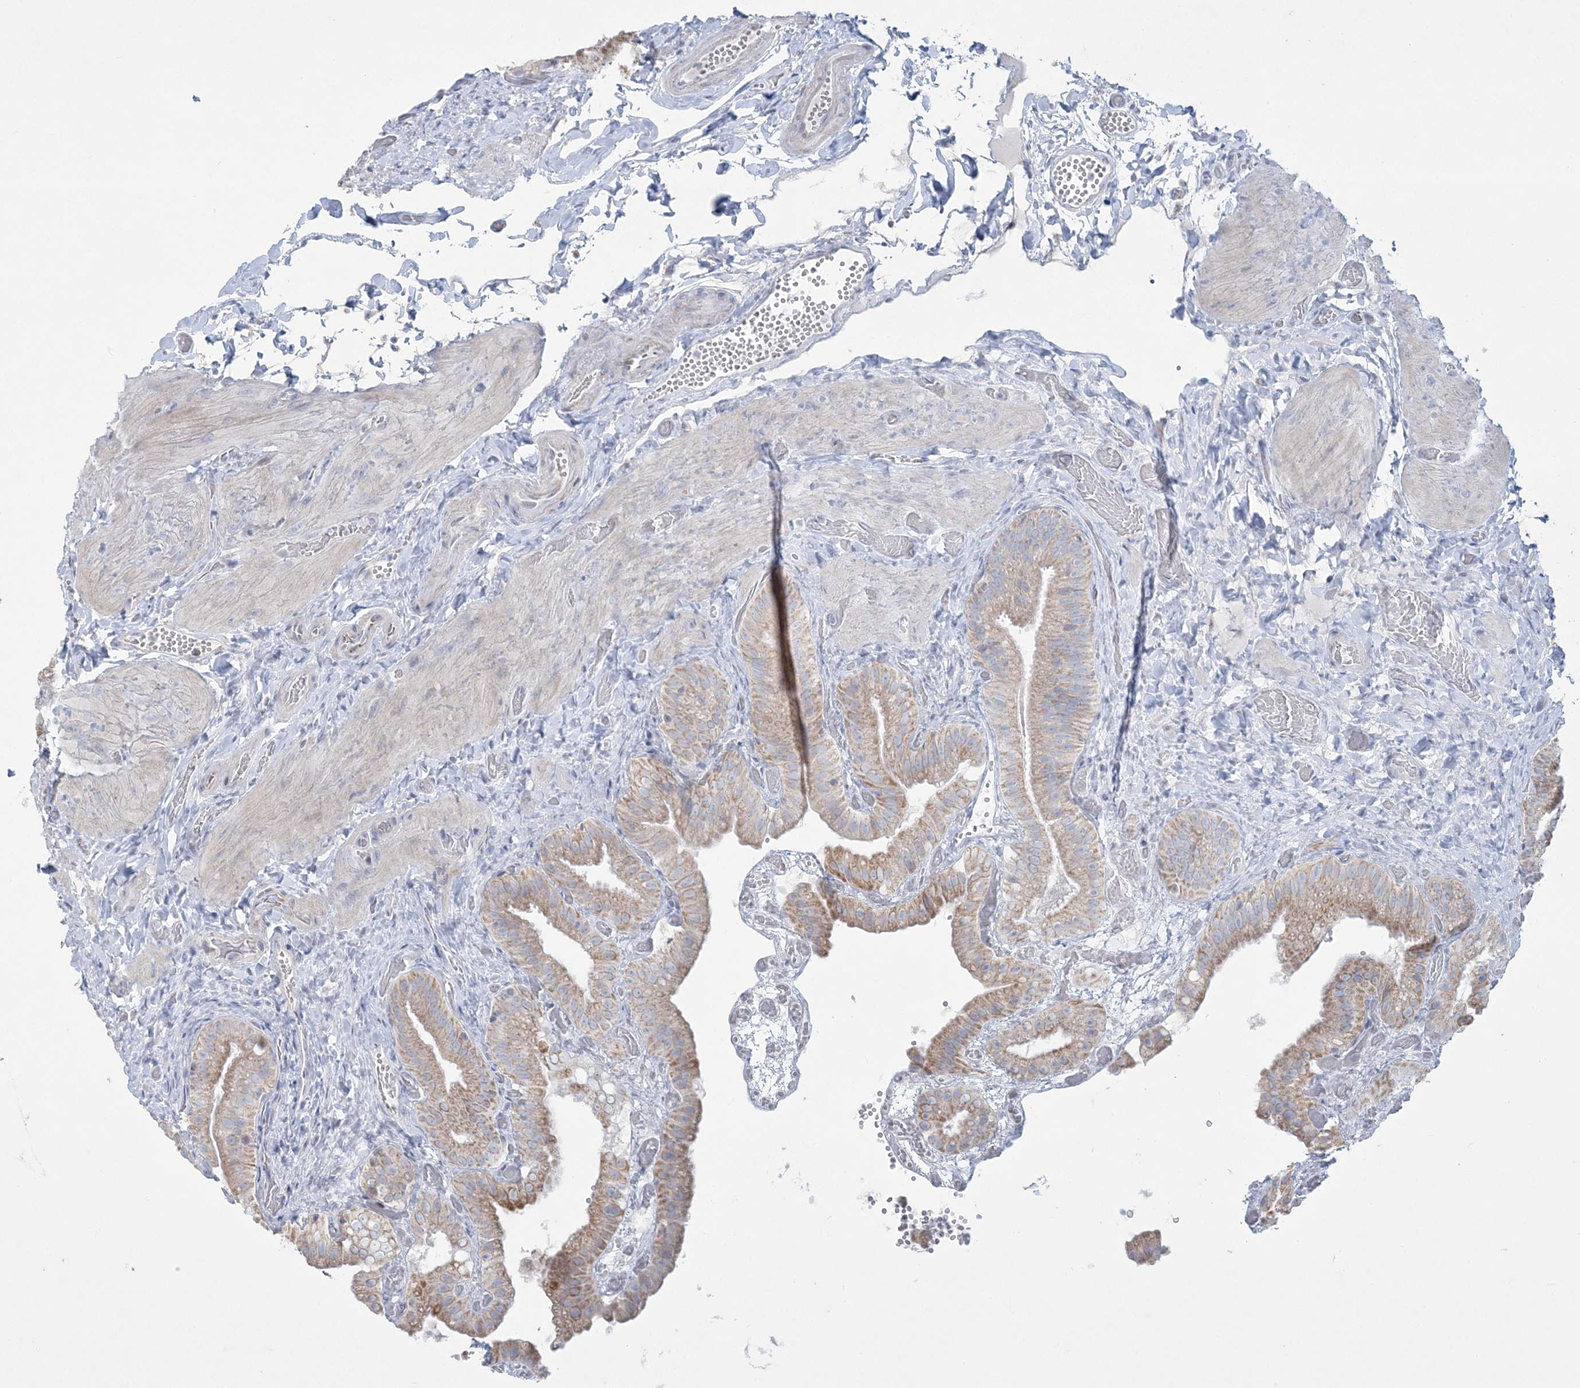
{"staining": {"intensity": "moderate", "quantity": ">75%", "location": "cytoplasmic/membranous"}, "tissue": "gallbladder", "cell_type": "Glandular cells", "image_type": "normal", "snomed": [{"axis": "morphology", "description": "Normal tissue, NOS"}, {"axis": "topography", "description": "Gallbladder"}], "caption": "Unremarkable gallbladder displays moderate cytoplasmic/membranous staining in approximately >75% of glandular cells, visualized by immunohistochemistry.", "gene": "TBC1D7", "patient": {"sex": "female", "age": 64}}